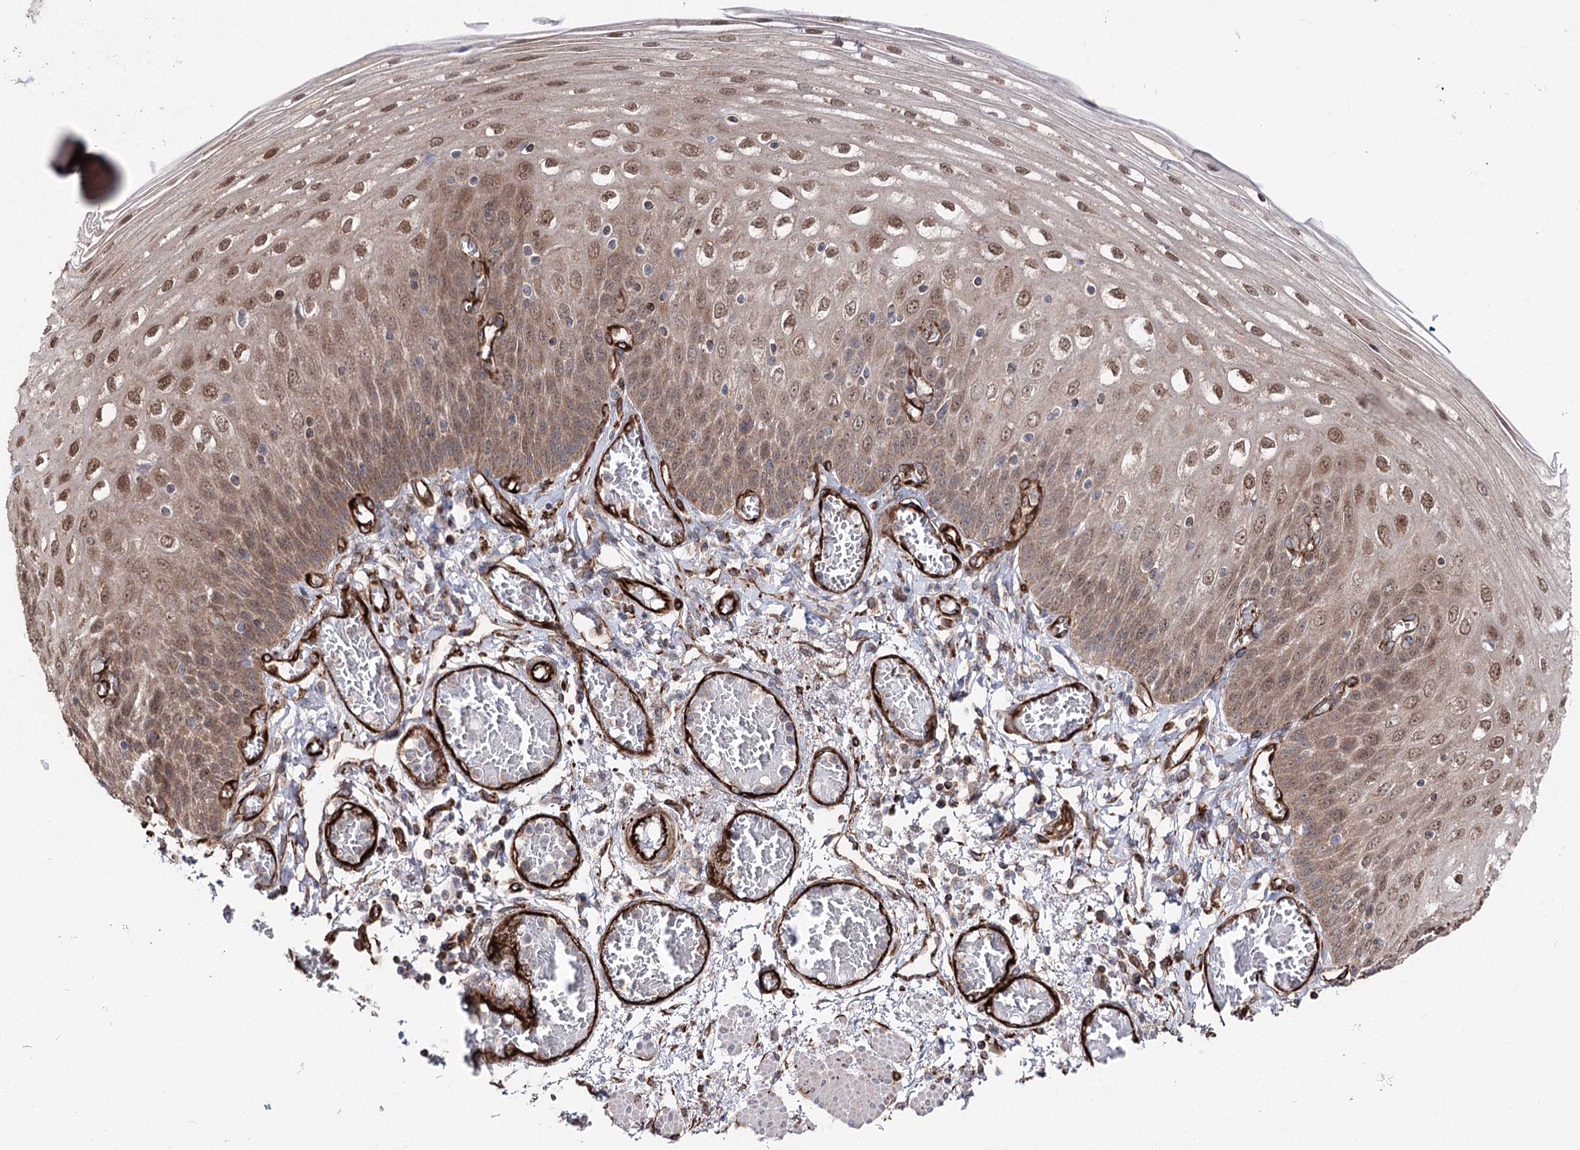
{"staining": {"intensity": "moderate", "quantity": ">75%", "location": "cytoplasmic/membranous,nuclear"}, "tissue": "esophagus", "cell_type": "Squamous epithelial cells", "image_type": "normal", "snomed": [{"axis": "morphology", "description": "Normal tissue, NOS"}, {"axis": "topography", "description": "Esophagus"}], "caption": "Squamous epithelial cells exhibit medium levels of moderate cytoplasmic/membranous,nuclear expression in about >75% of cells in benign esophagus.", "gene": "MIB1", "patient": {"sex": "male", "age": 81}}